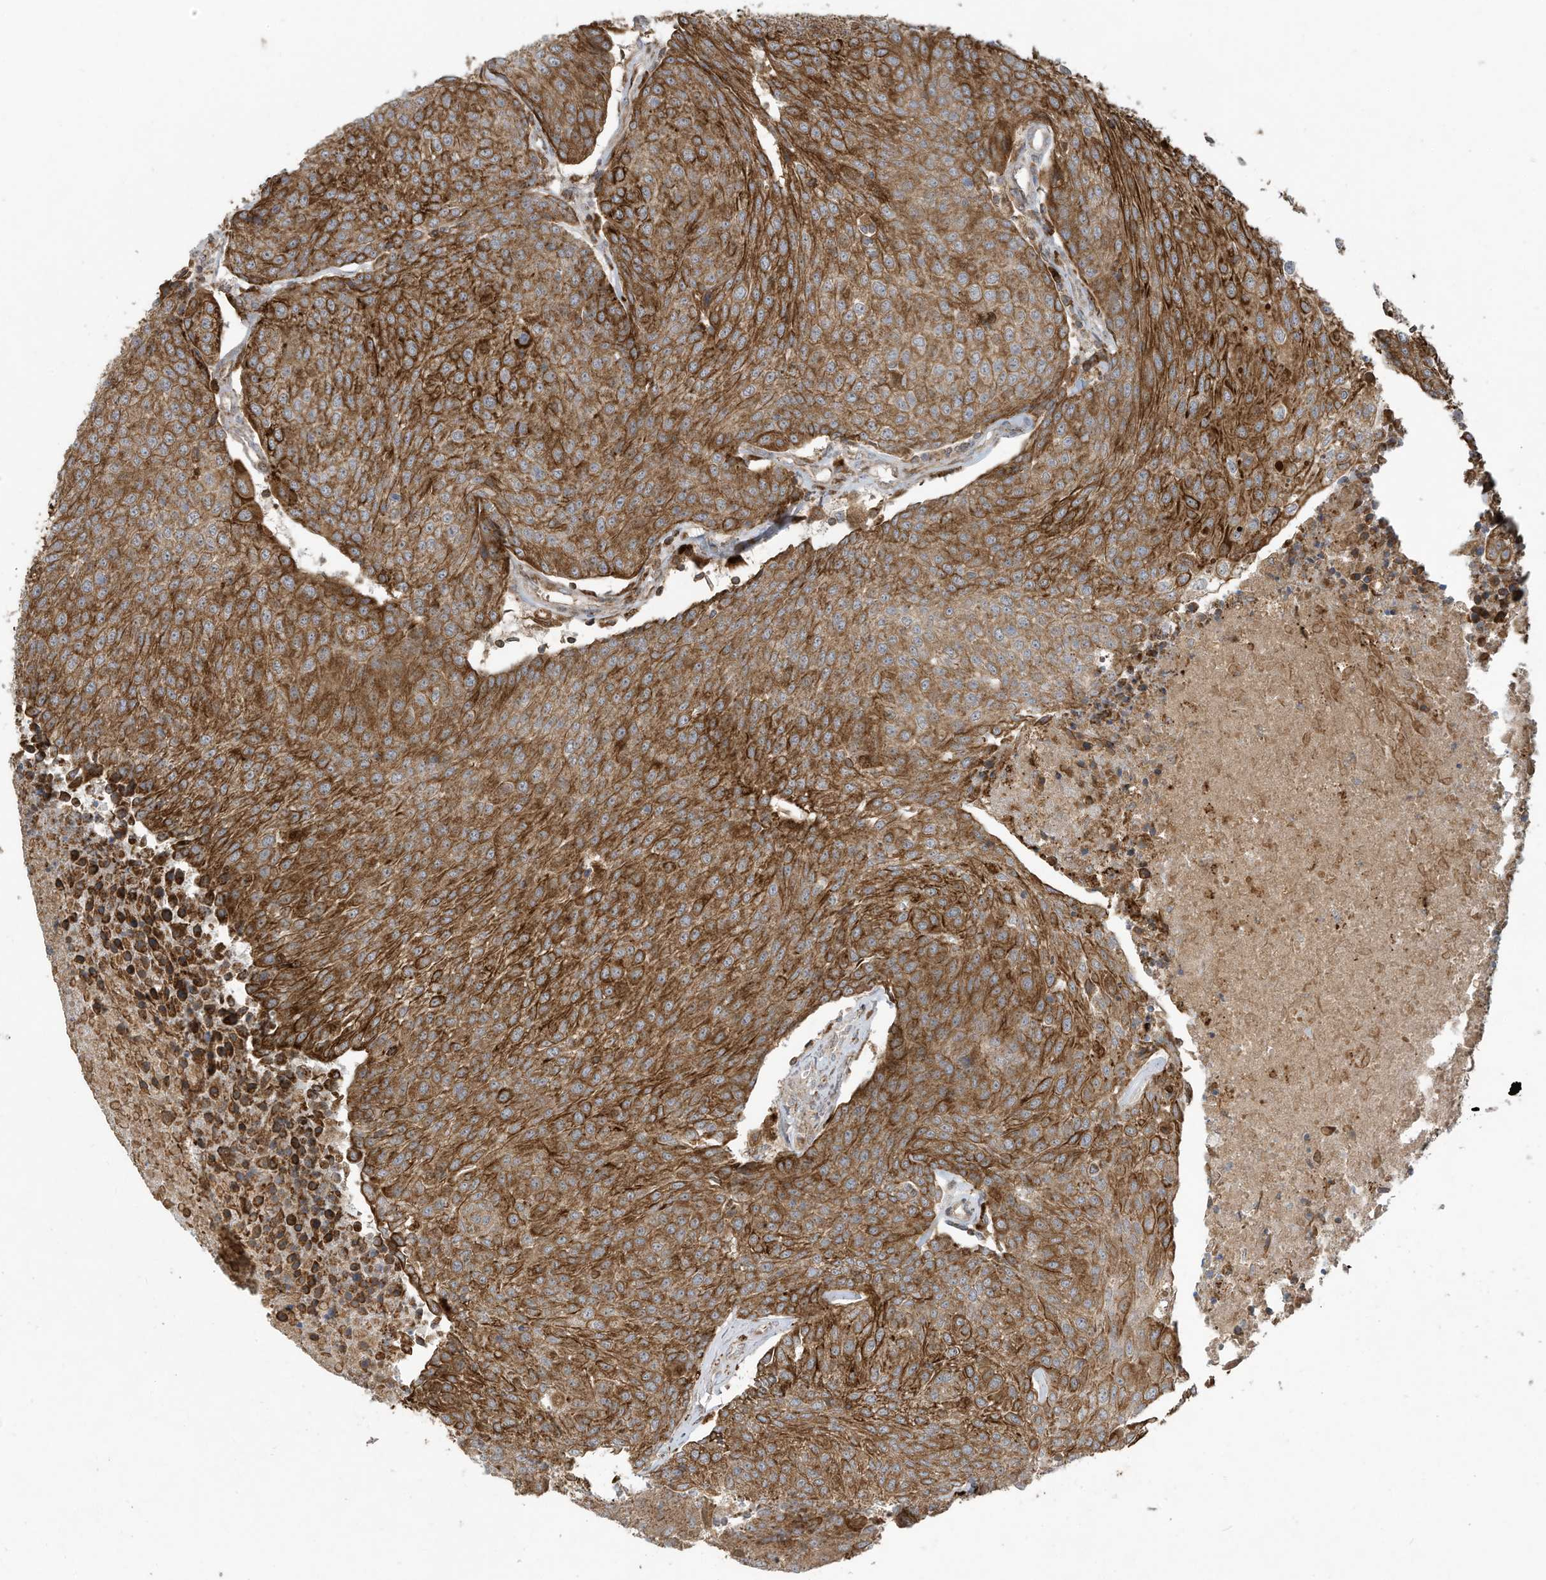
{"staining": {"intensity": "moderate", "quantity": ">75%", "location": "cytoplasmic/membranous"}, "tissue": "urothelial cancer", "cell_type": "Tumor cells", "image_type": "cancer", "snomed": [{"axis": "morphology", "description": "Urothelial carcinoma, High grade"}, {"axis": "topography", "description": "Urinary bladder"}], "caption": "Approximately >75% of tumor cells in urothelial carcinoma (high-grade) reveal moderate cytoplasmic/membranous protein staining as visualized by brown immunohistochemical staining.", "gene": "C2orf74", "patient": {"sex": "female", "age": 85}}